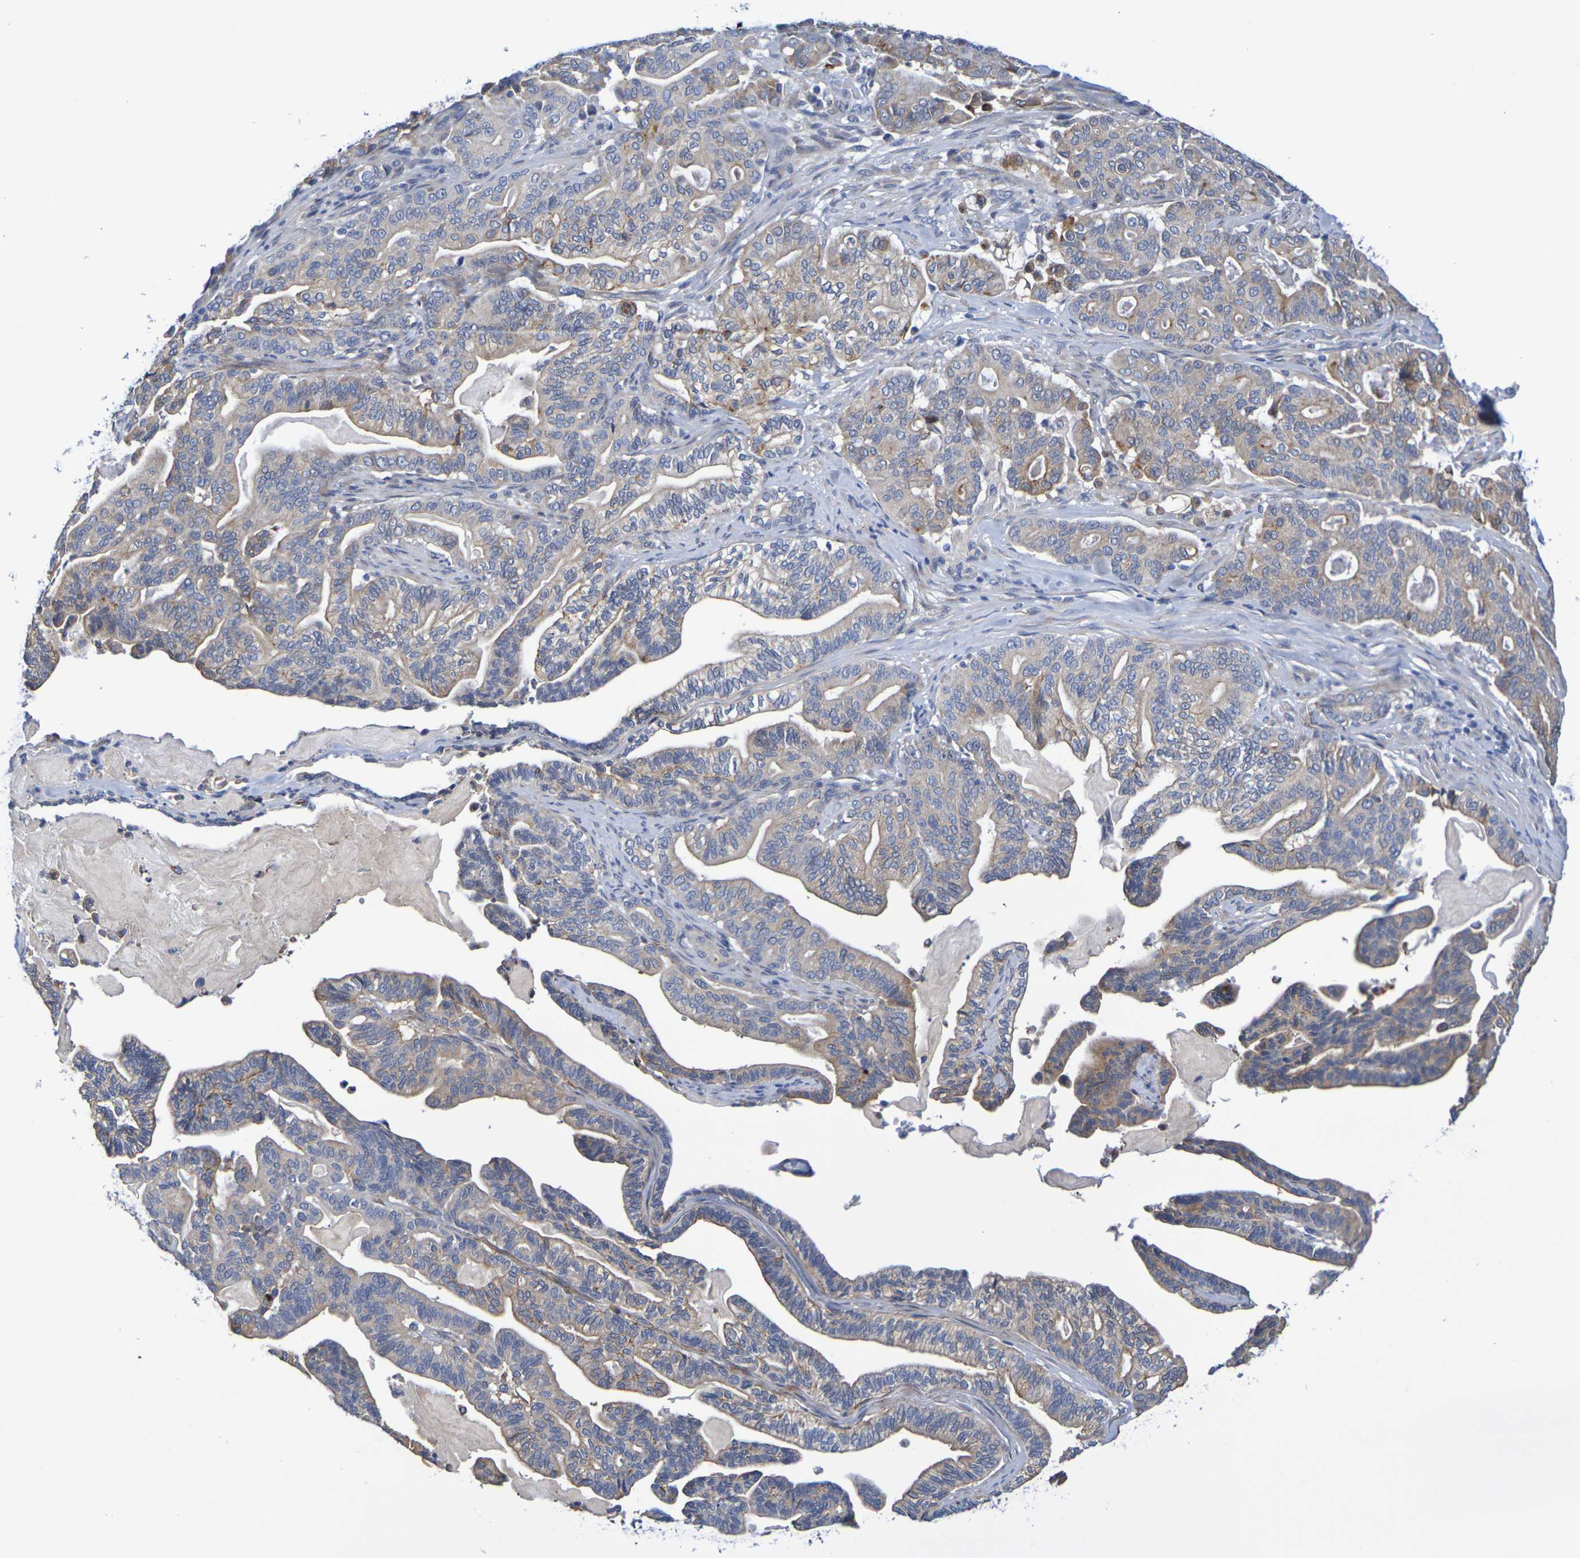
{"staining": {"intensity": "weak", "quantity": ">75%", "location": "cytoplasmic/membranous"}, "tissue": "pancreatic cancer", "cell_type": "Tumor cells", "image_type": "cancer", "snomed": [{"axis": "morphology", "description": "Adenocarcinoma, NOS"}, {"axis": "topography", "description": "Pancreas"}], "caption": "Pancreatic cancer tissue shows weak cytoplasmic/membranous expression in approximately >75% of tumor cells", "gene": "SDC4", "patient": {"sex": "male", "age": 63}}